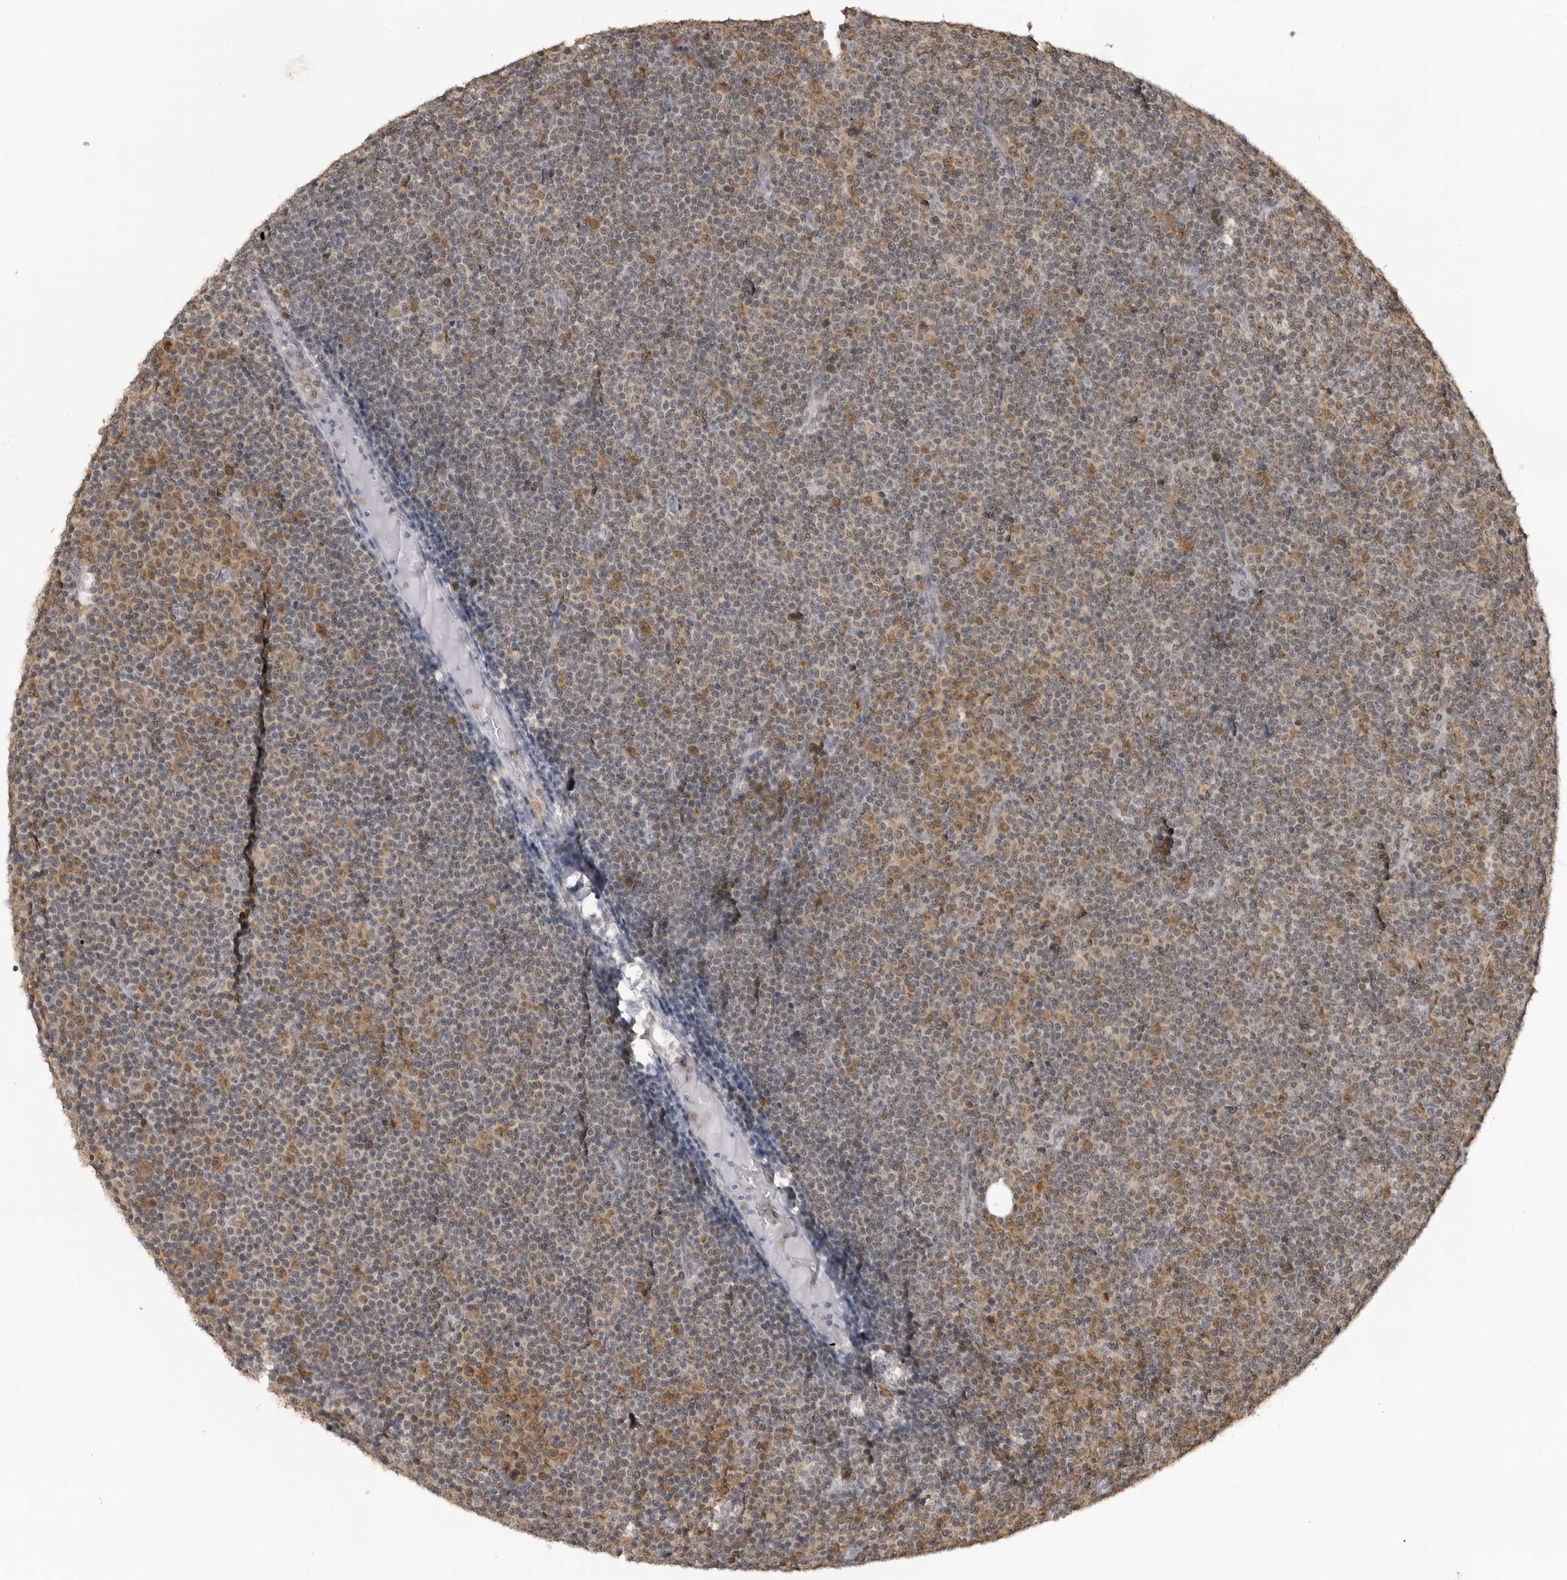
{"staining": {"intensity": "moderate", "quantity": "<25%", "location": "cytoplasmic/membranous"}, "tissue": "lymphoma", "cell_type": "Tumor cells", "image_type": "cancer", "snomed": [{"axis": "morphology", "description": "Malignant lymphoma, non-Hodgkin's type, Low grade"}, {"axis": "topography", "description": "Lymph node"}], "caption": "Protein analysis of lymphoma tissue displays moderate cytoplasmic/membranous expression in about <25% of tumor cells.", "gene": "PDCL3", "patient": {"sex": "female", "age": 67}}